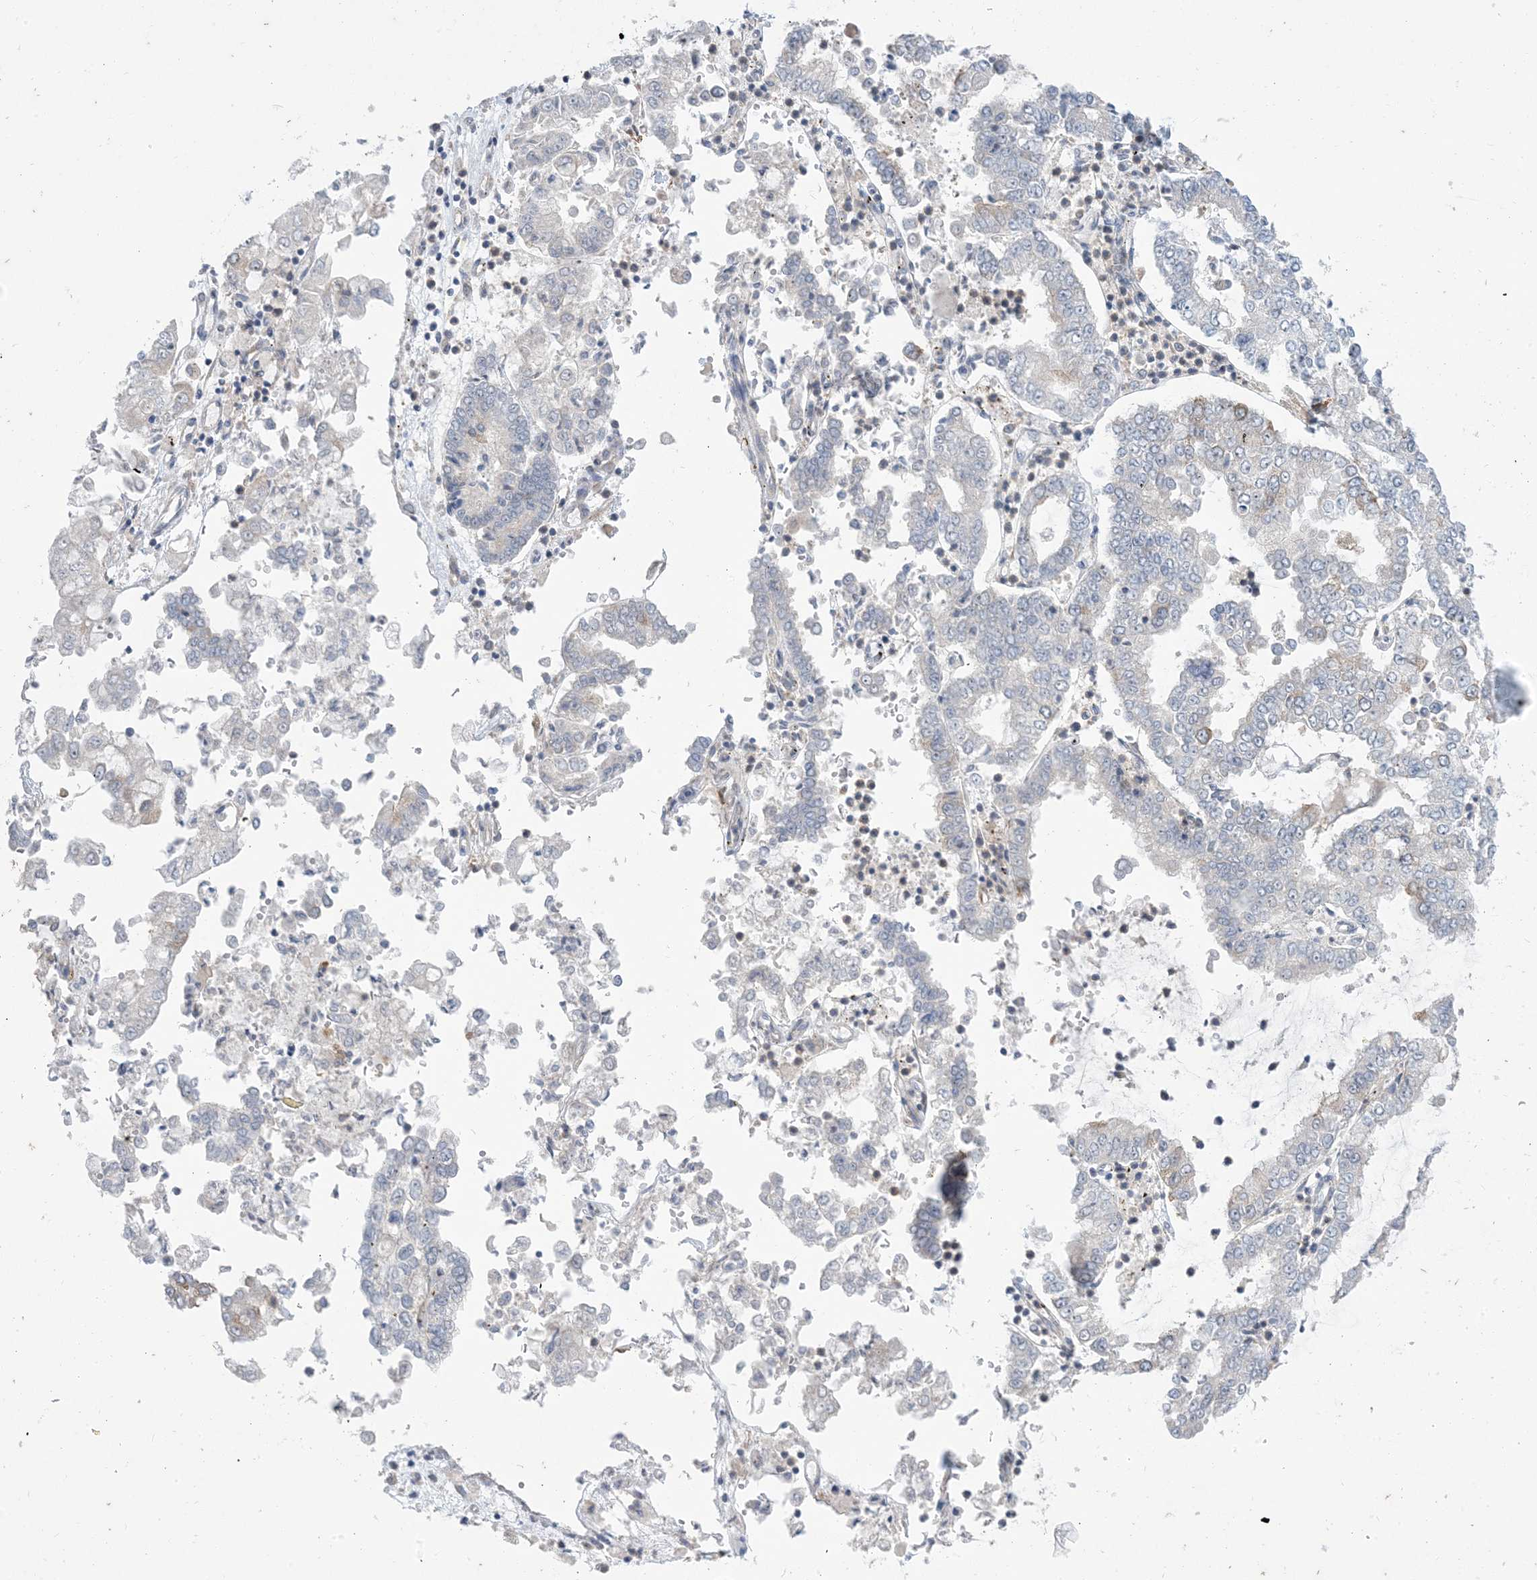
{"staining": {"intensity": "negative", "quantity": "none", "location": "none"}, "tissue": "stomach cancer", "cell_type": "Tumor cells", "image_type": "cancer", "snomed": [{"axis": "morphology", "description": "Adenocarcinoma, NOS"}, {"axis": "topography", "description": "Stomach"}], "caption": "High magnification brightfield microscopy of stomach cancer stained with DAB (brown) and counterstained with hematoxylin (blue): tumor cells show no significant staining.", "gene": "AOC1", "patient": {"sex": "male", "age": 76}}